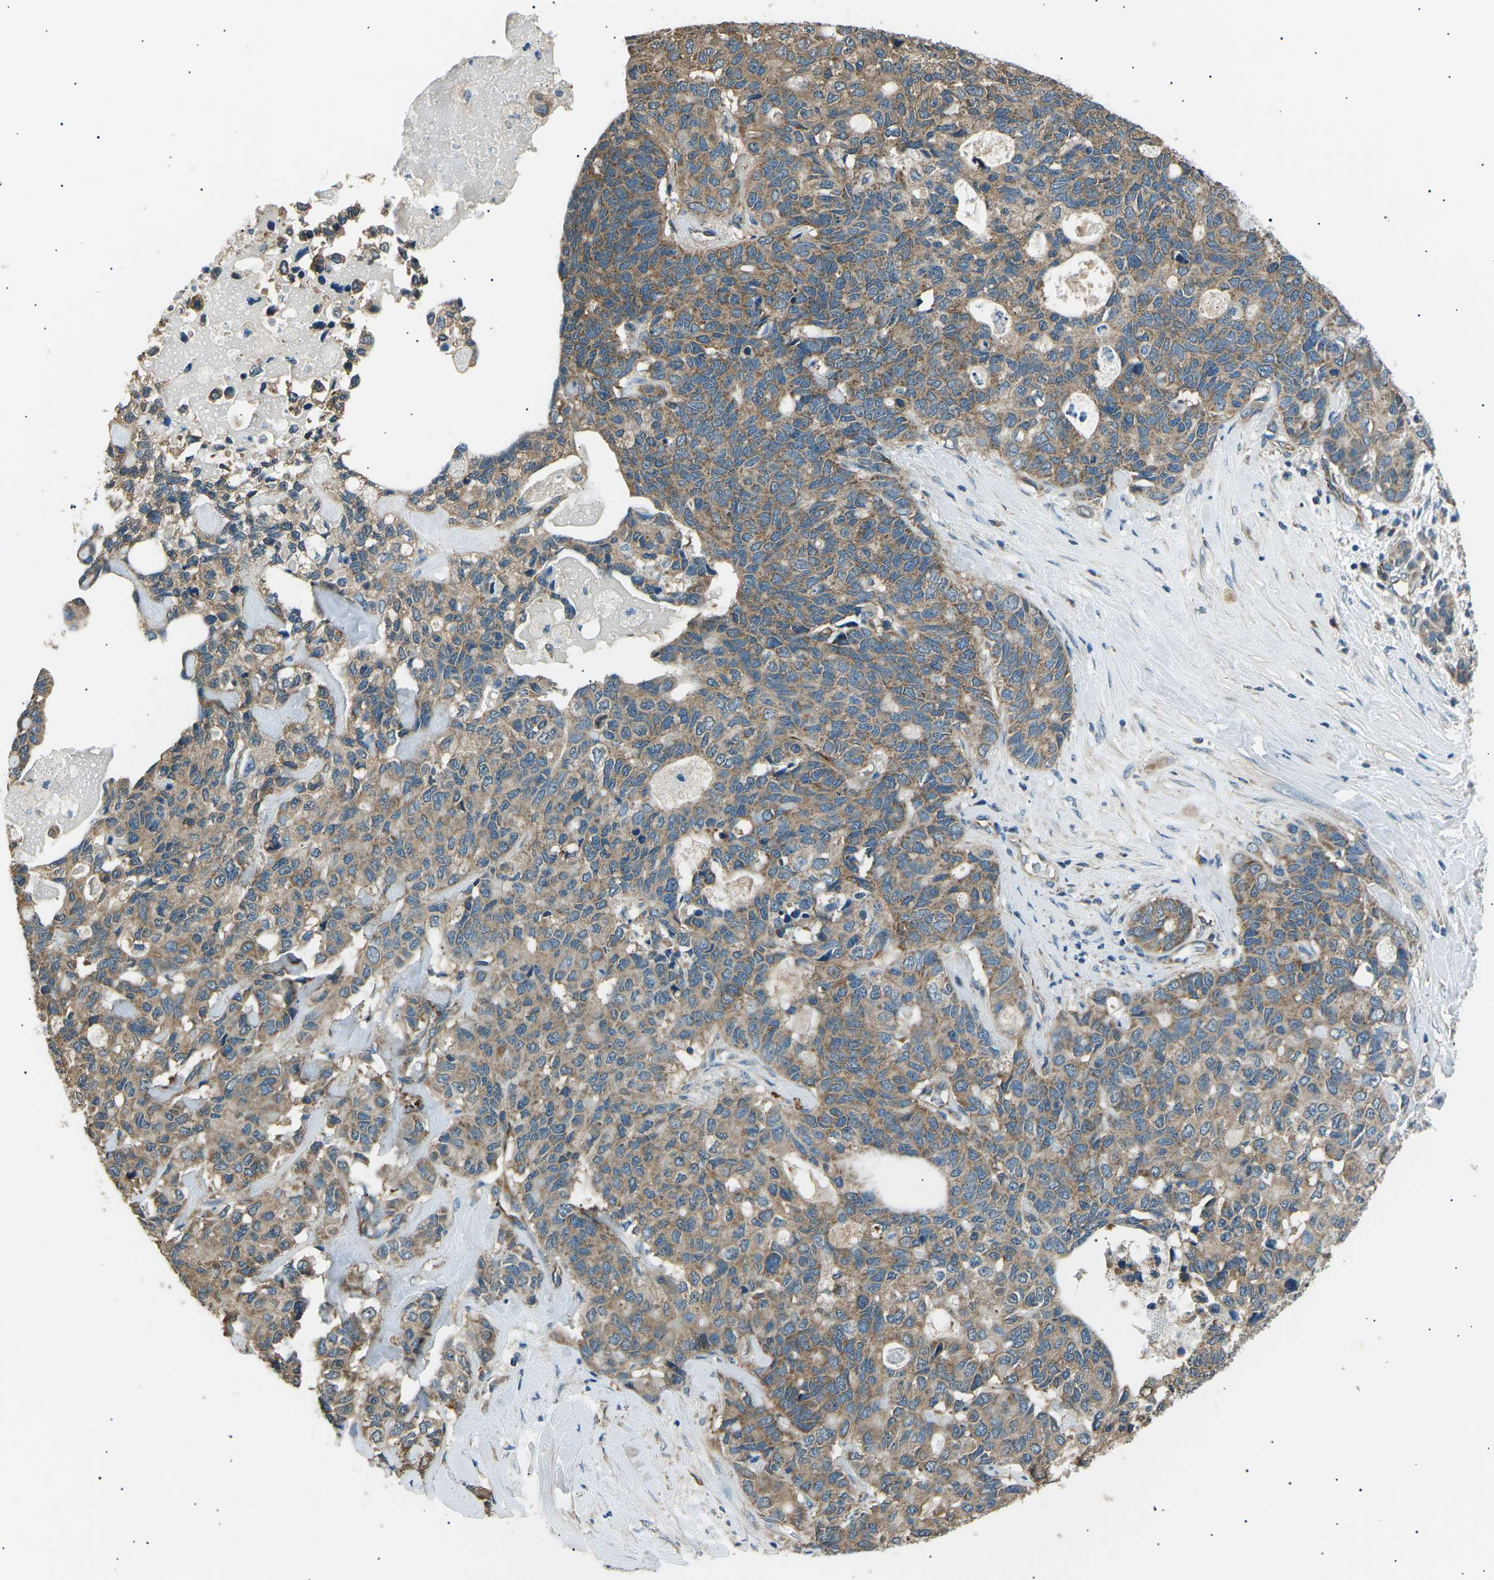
{"staining": {"intensity": "moderate", "quantity": ">75%", "location": "cytoplasmic/membranous"}, "tissue": "pancreatic cancer", "cell_type": "Tumor cells", "image_type": "cancer", "snomed": [{"axis": "morphology", "description": "Adenocarcinoma, NOS"}, {"axis": "topography", "description": "Pancreas"}], "caption": "Immunohistochemical staining of human pancreatic adenocarcinoma displays moderate cytoplasmic/membranous protein expression in approximately >75% of tumor cells.", "gene": "SLK", "patient": {"sex": "female", "age": 56}}